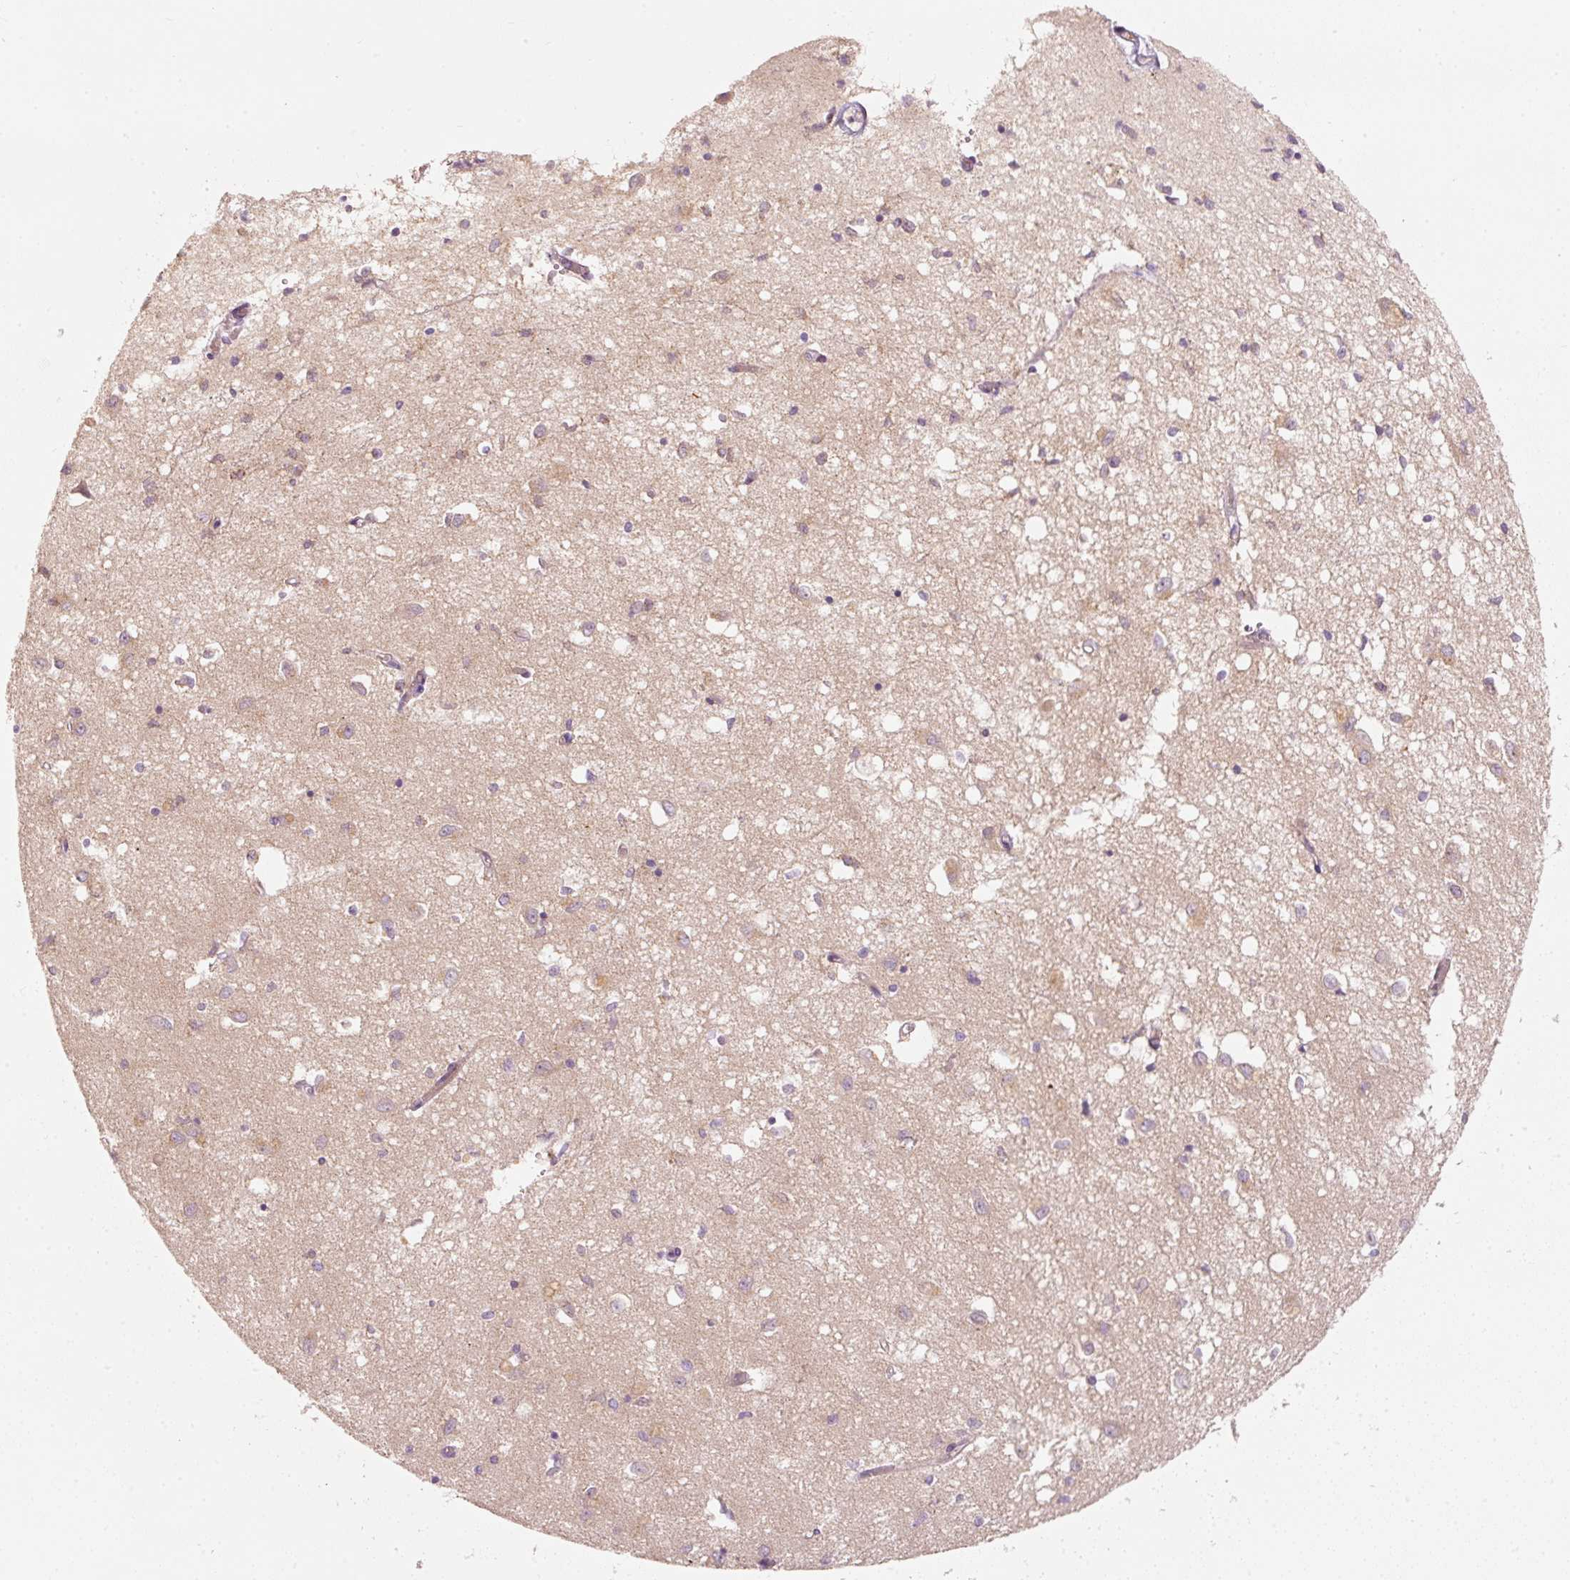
{"staining": {"intensity": "negative", "quantity": "none", "location": "none"}, "tissue": "caudate", "cell_type": "Glial cells", "image_type": "normal", "snomed": [{"axis": "morphology", "description": "Normal tissue, NOS"}, {"axis": "topography", "description": "Lateral ventricle wall"}], "caption": "Immunohistochemistry image of benign caudate stained for a protein (brown), which exhibits no staining in glial cells.", "gene": "KLHL21", "patient": {"sex": "male", "age": 70}}